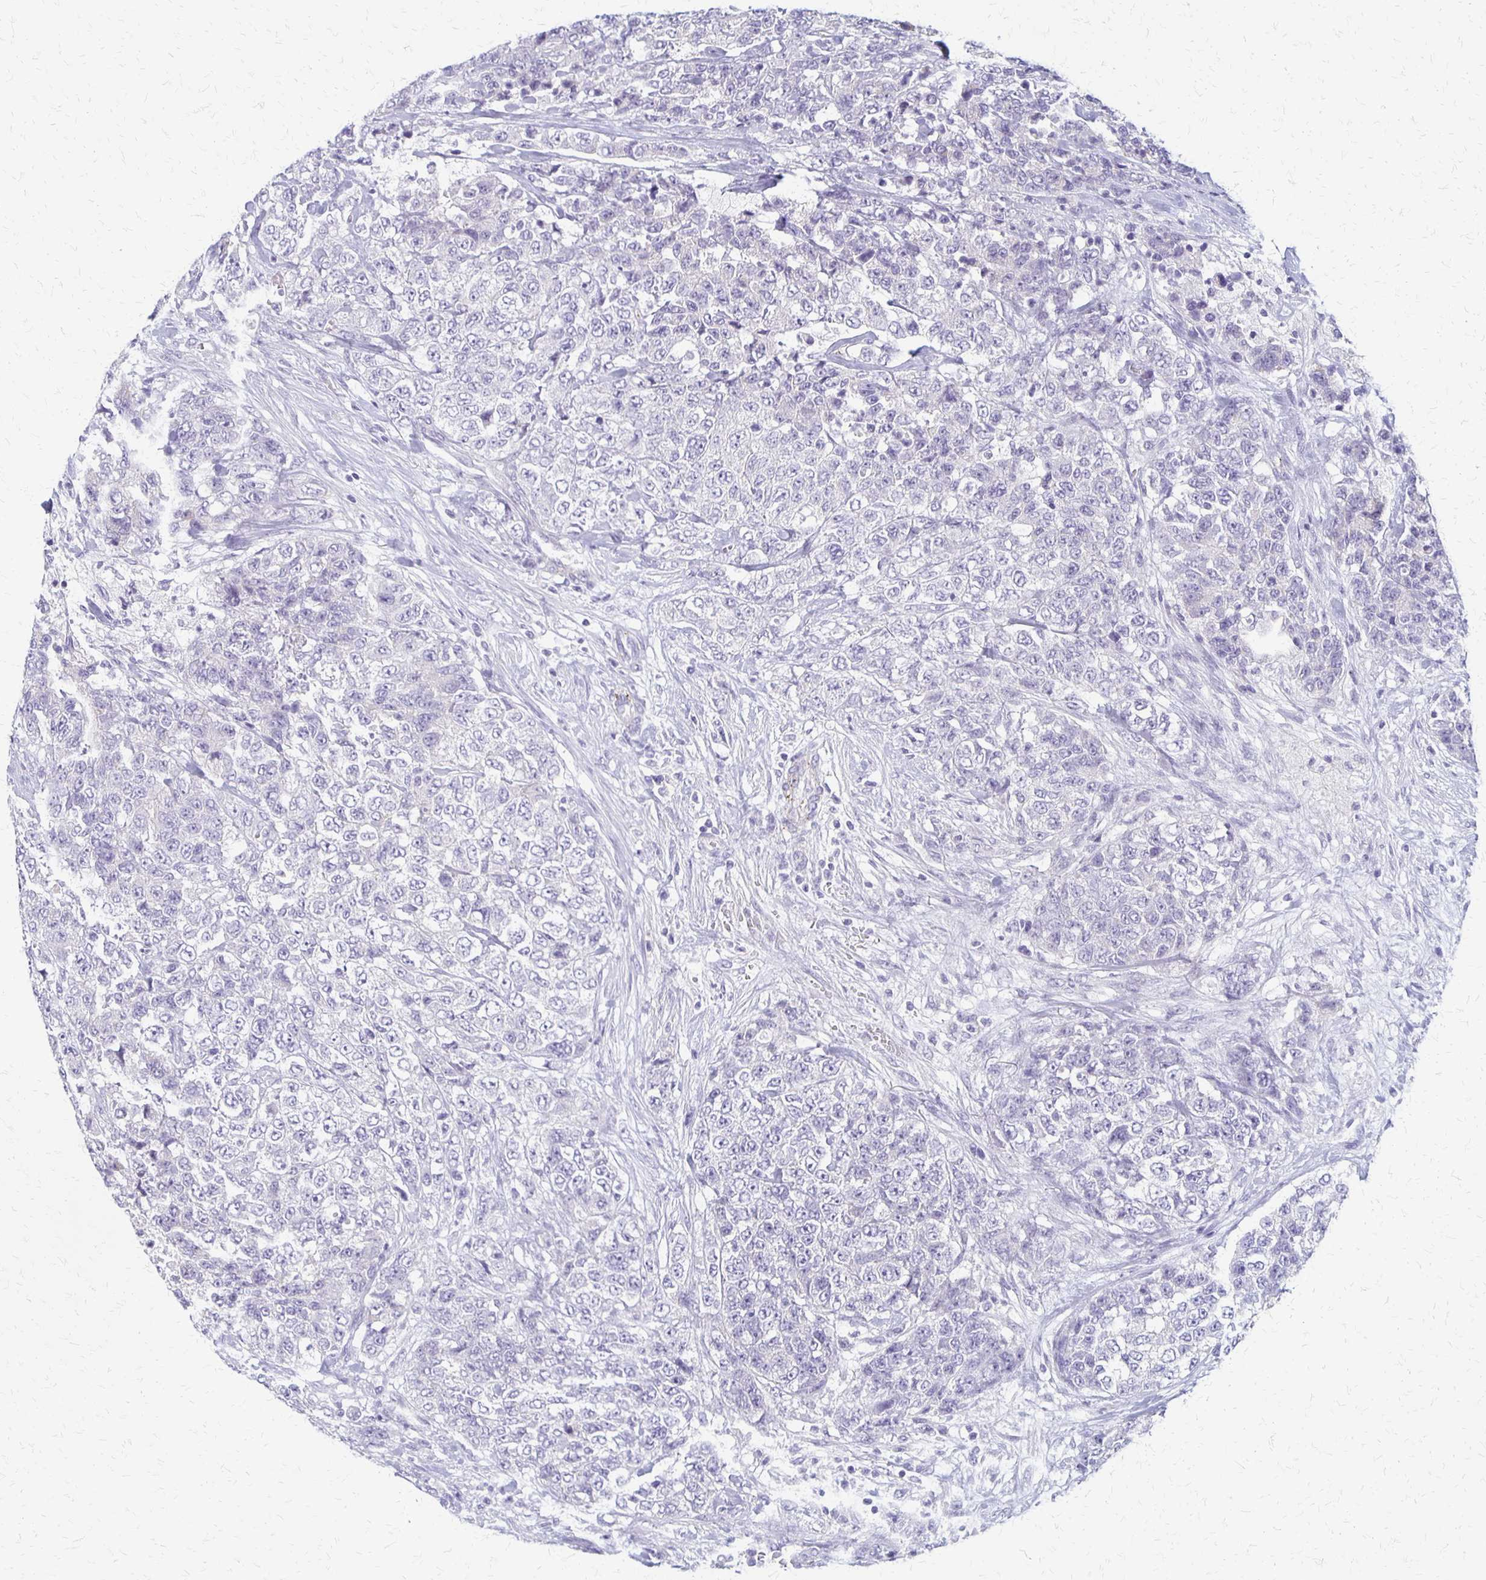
{"staining": {"intensity": "negative", "quantity": "none", "location": "none"}, "tissue": "urothelial cancer", "cell_type": "Tumor cells", "image_type": "cancer", "snomed": [{"axis": "morphology", "description": "Urothelial carcinoma, High grade"}, {"axis": "topography", "description": "Urinary bladder"}], "caption": "Histopathology image shows no protein positivity in tumor cells of urothelial cancer tissue.", "gene": "RHOC", "patient": {"sex": "female", "age": 78}}